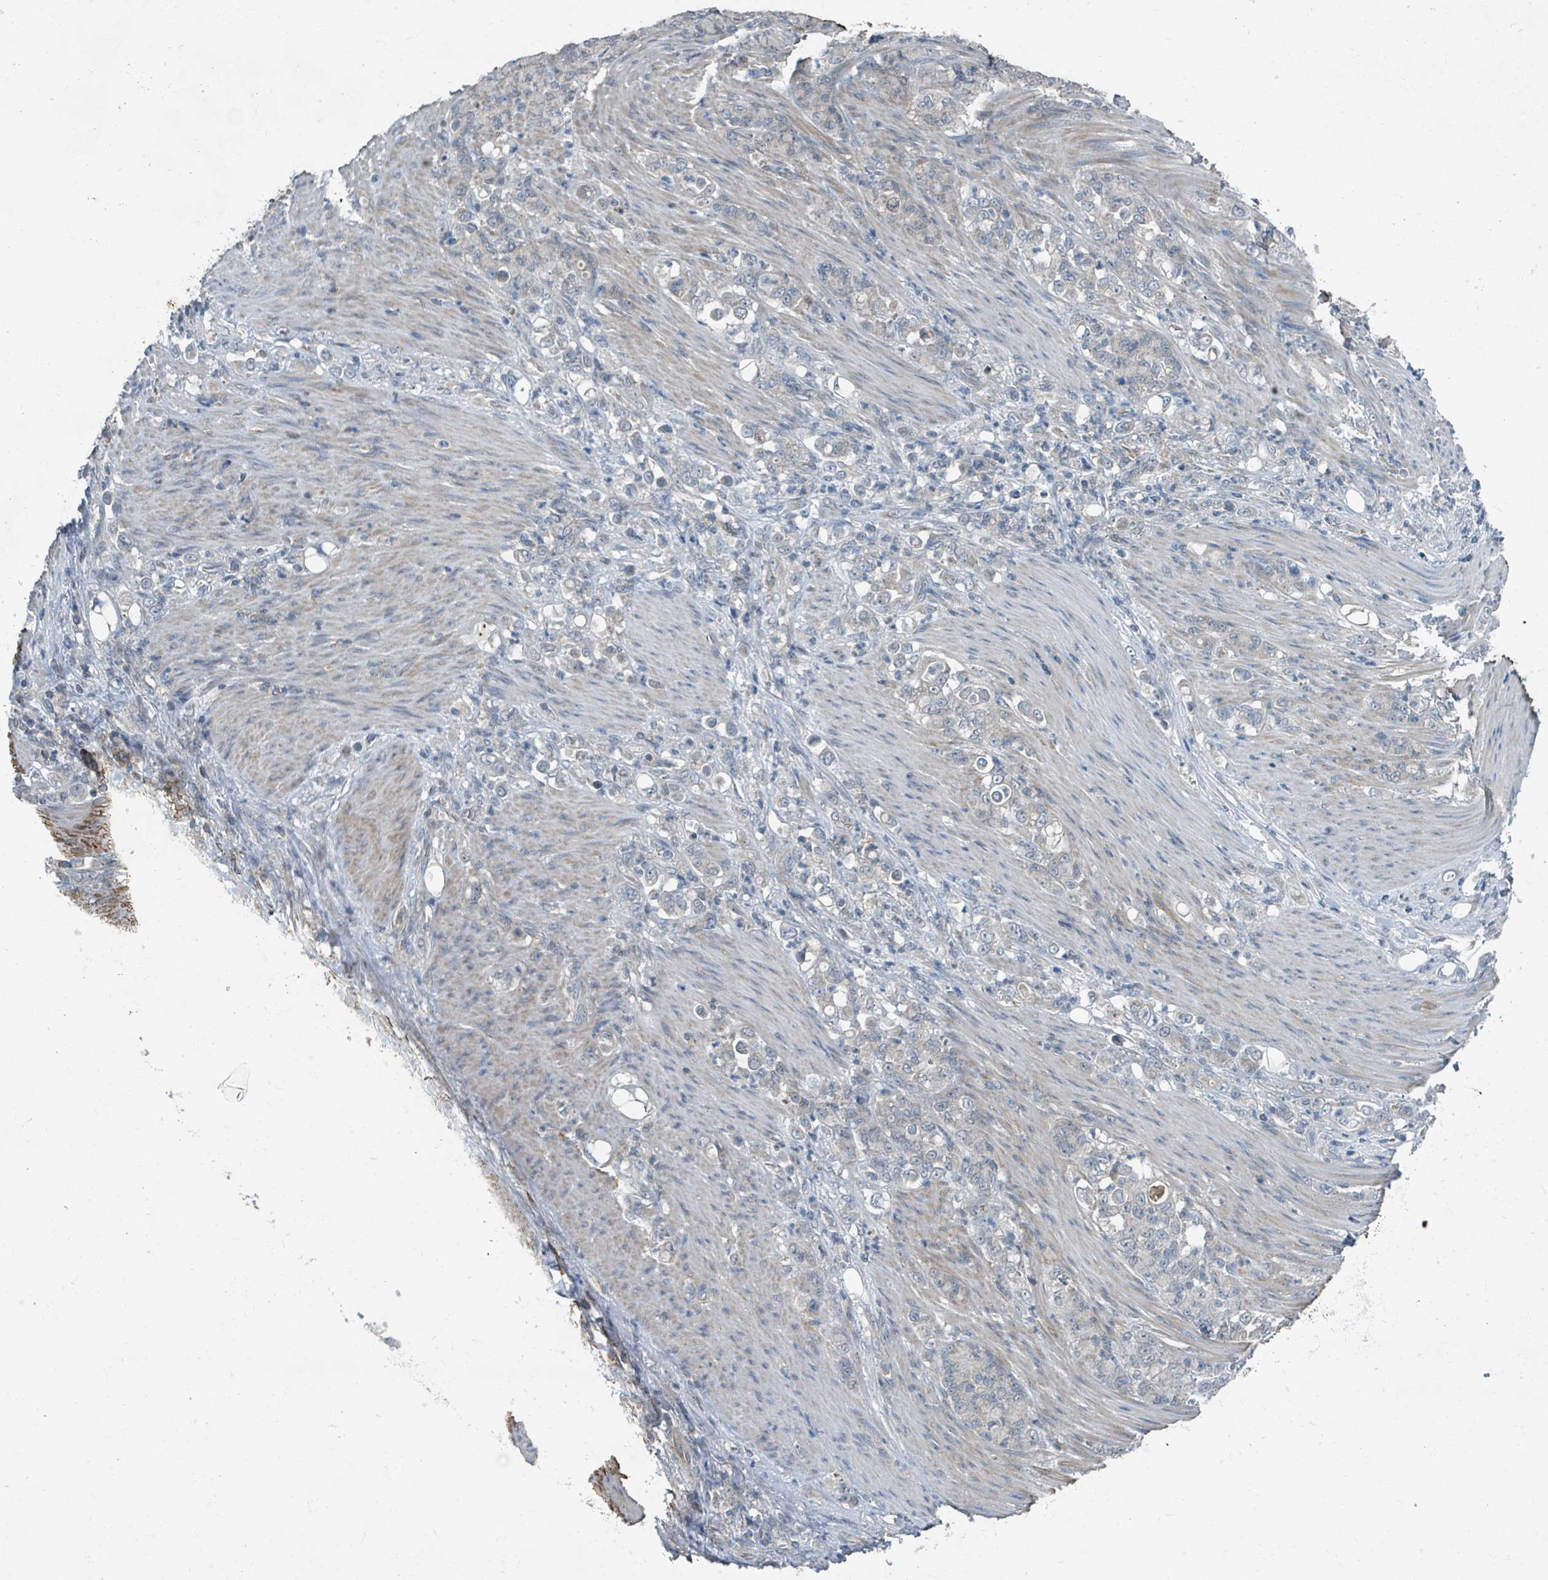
{"staining": {"intensity": "negative", "quantity": "none", "location": "none"}, "tissue": "stomach cancer", "cell_type": "Tumor cells", "image_type": "cancer", "snomed": [{"axis": "morphology", "description": "Adenocarcinoma, NOS"}, {"axis": "topography", "description": "Stomach"}], "caption": "DAB (3,3'-diaminobenzidine) immunohistochemical staining of stomach cancer (adenocarcinoma) displays no significant staining in tumor cells.", "gene": "ACBD4", "patient": {"sex": "female", "age": 79}}